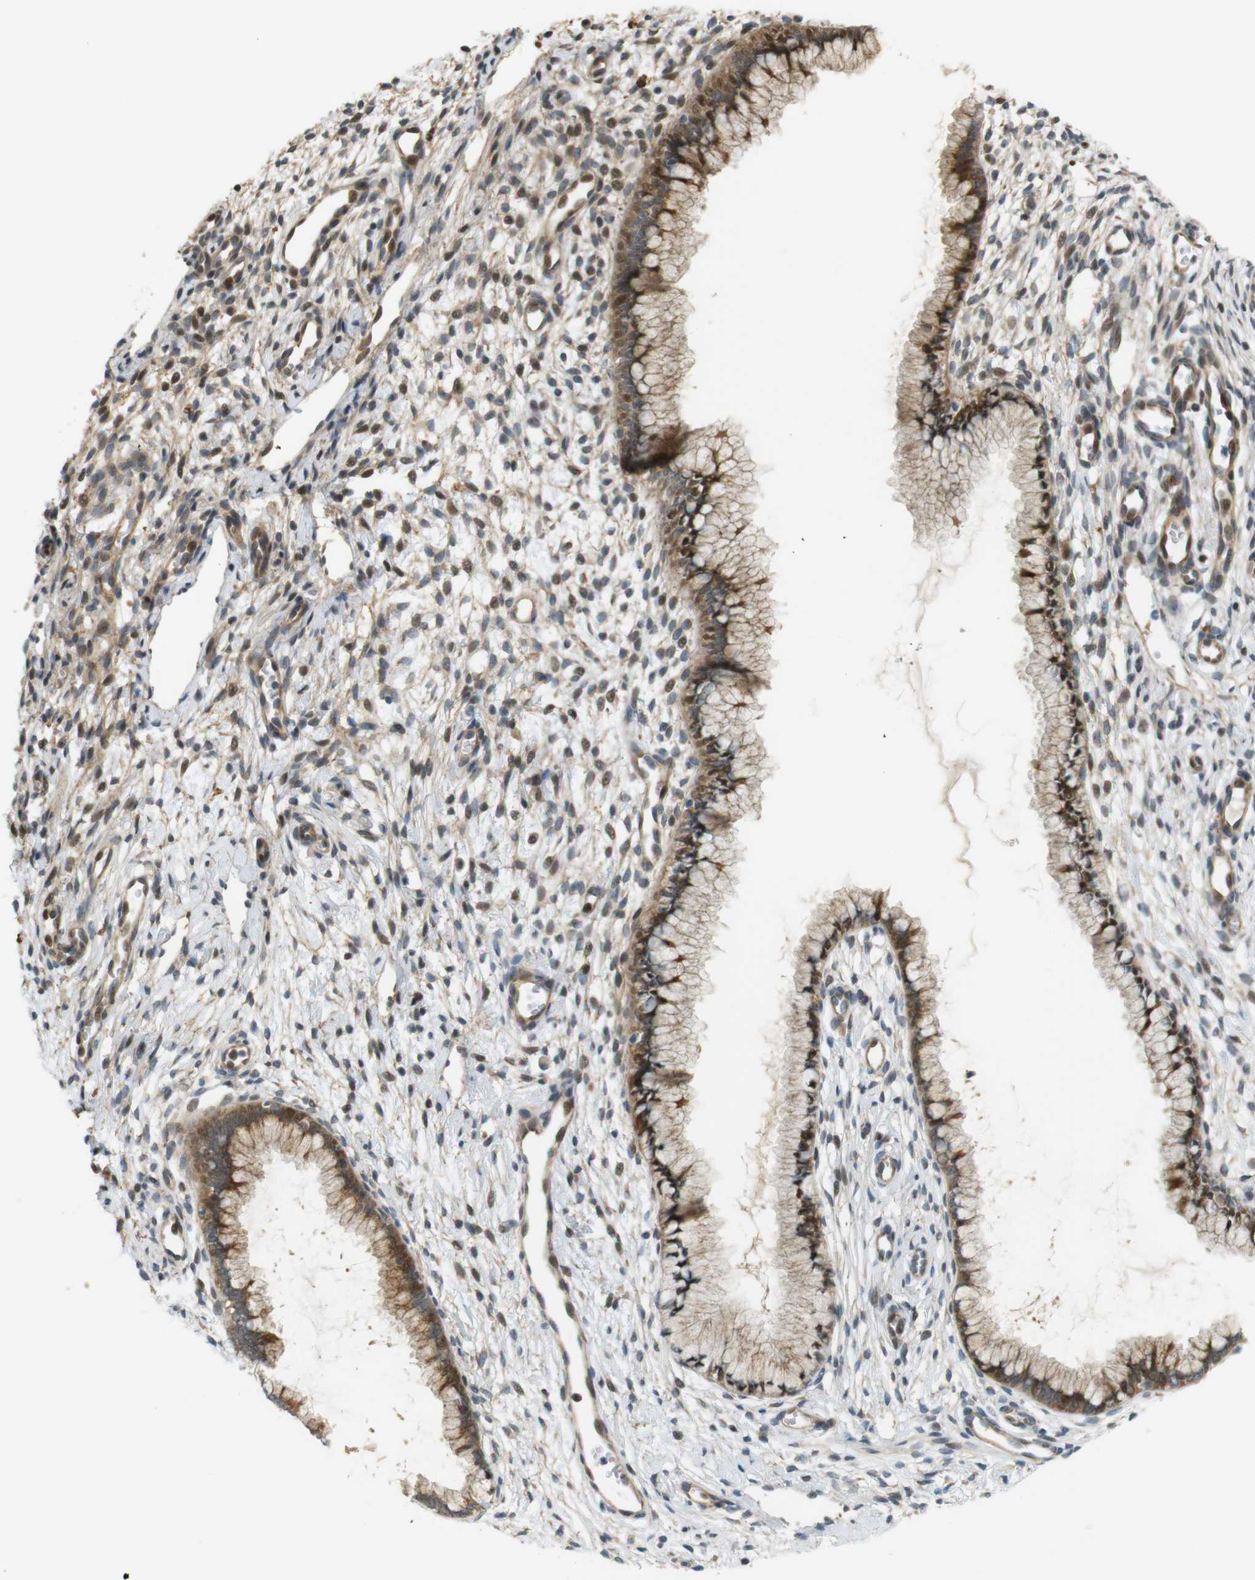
{"staining": {"intensity": "moderate", "quantity": ">75%", "location": "cytoplasmic/membranous"}, "tissue": "cervix", "cell_type": "Glandular cells", "image_type": "normal", "snomed": [{"axis": "morphology", "description": "Normal tissue, NOS"}, {"axis": "topography", "description": "Cervix"}], "caption": "DAB immunohistochemical staining of benign cervix reveals moderate cytoplasmic/membranous protein staining in approximately >75% of glandular cells. The staining is performed using DAB brown chromogen to label protein expression. The nuclei are counter-stained blue using hematoxylin.", "gene": "TSPAN9", "patient": {"sex": "female", "age": 65}}